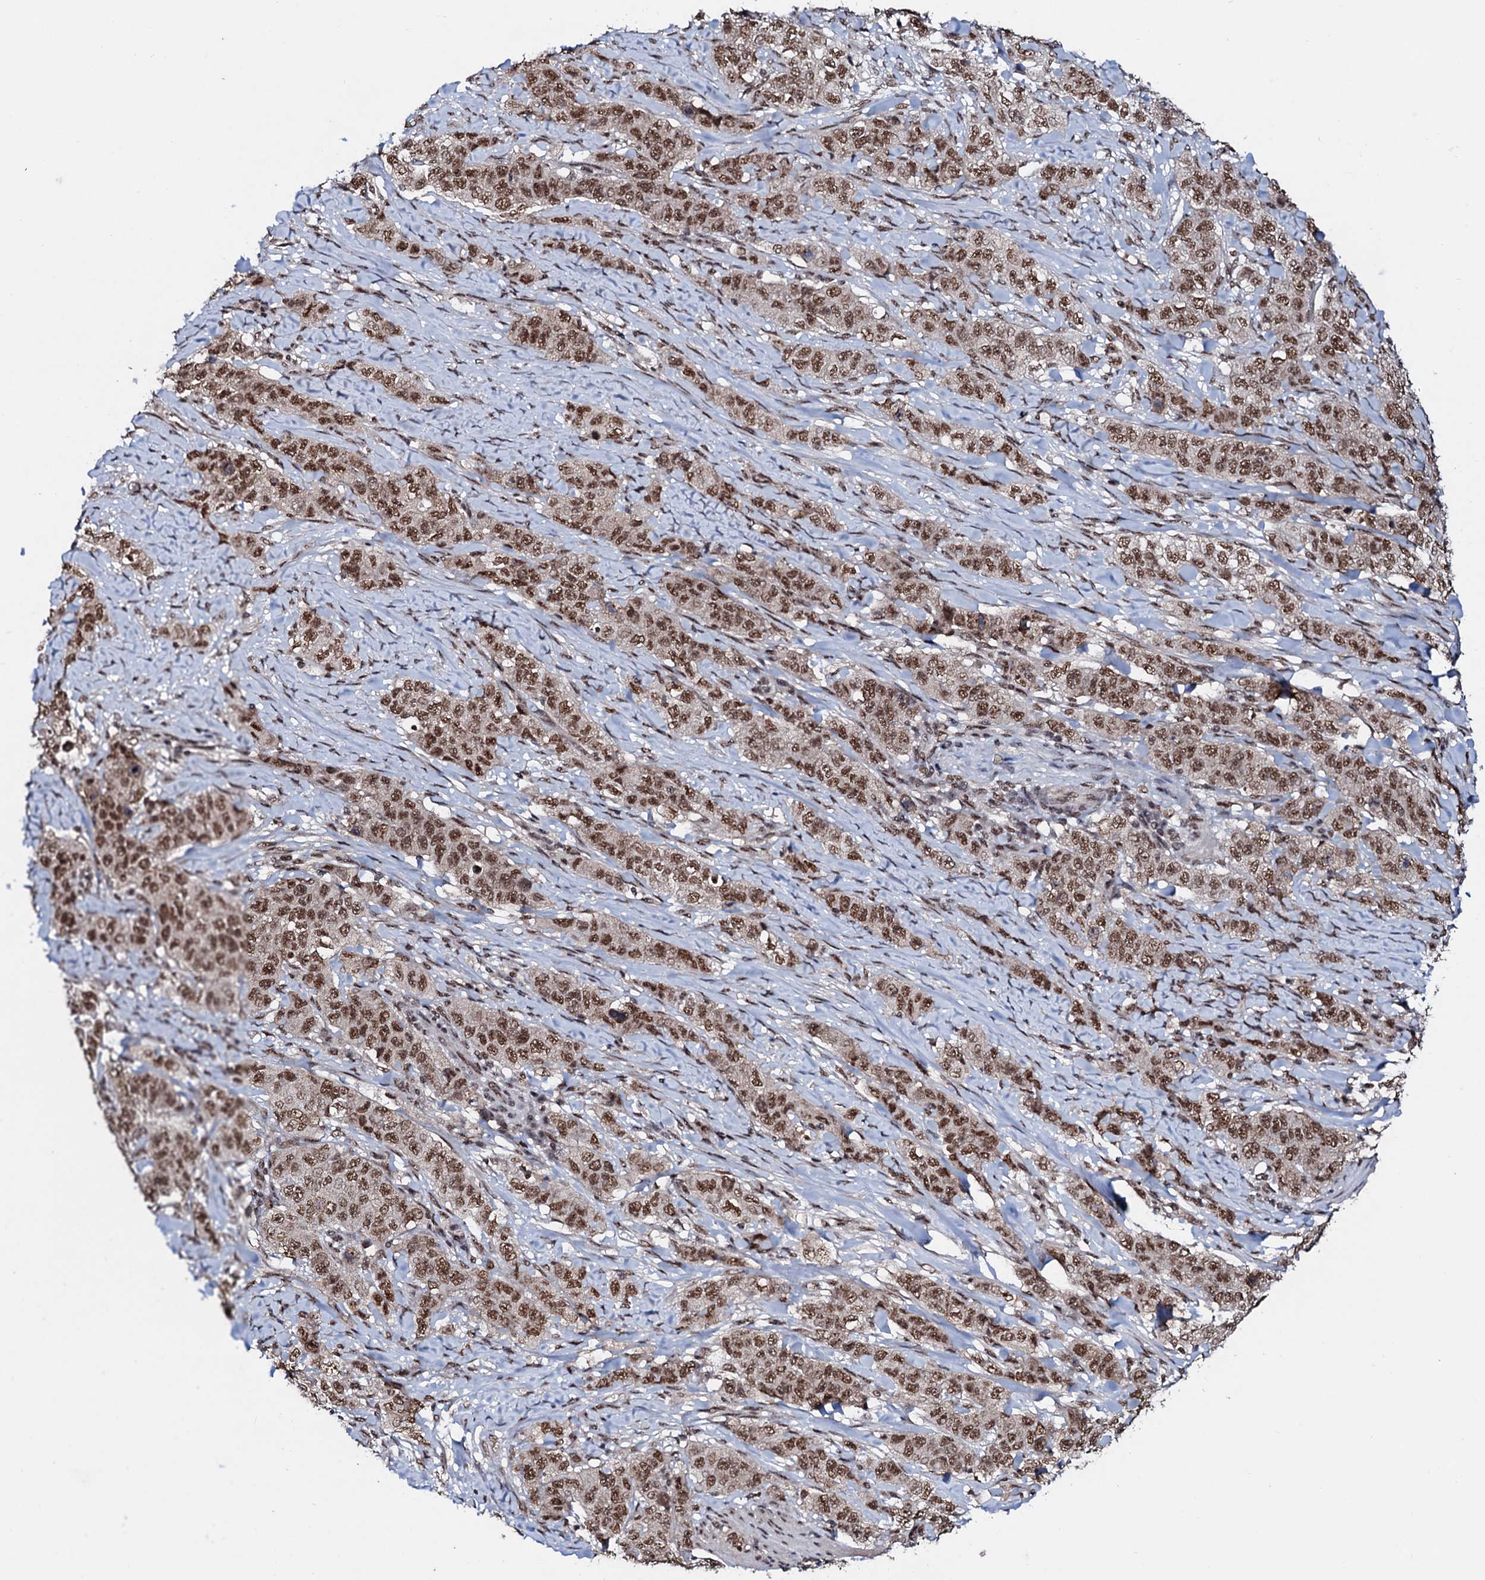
{"staining": {"intensity": "moderate", "quantity": ">75%", "location": "nuclear"}, "tissue": "stomach cancer", "cell_type": "Tumor cells", "image_type": "cancer", "snomed": [{"axis": "morphology", "description": "Adenocarcinoma, NOS"}, {"axis": "topography", "description": "Stomach"}], "caption": "The image exhibits staining of stomach cancer, revealing moderate nuclear protein expression (brown color) within tumor cells.", "gene": "PRPF18", "patient": {"sex": "male", "age": 48}}